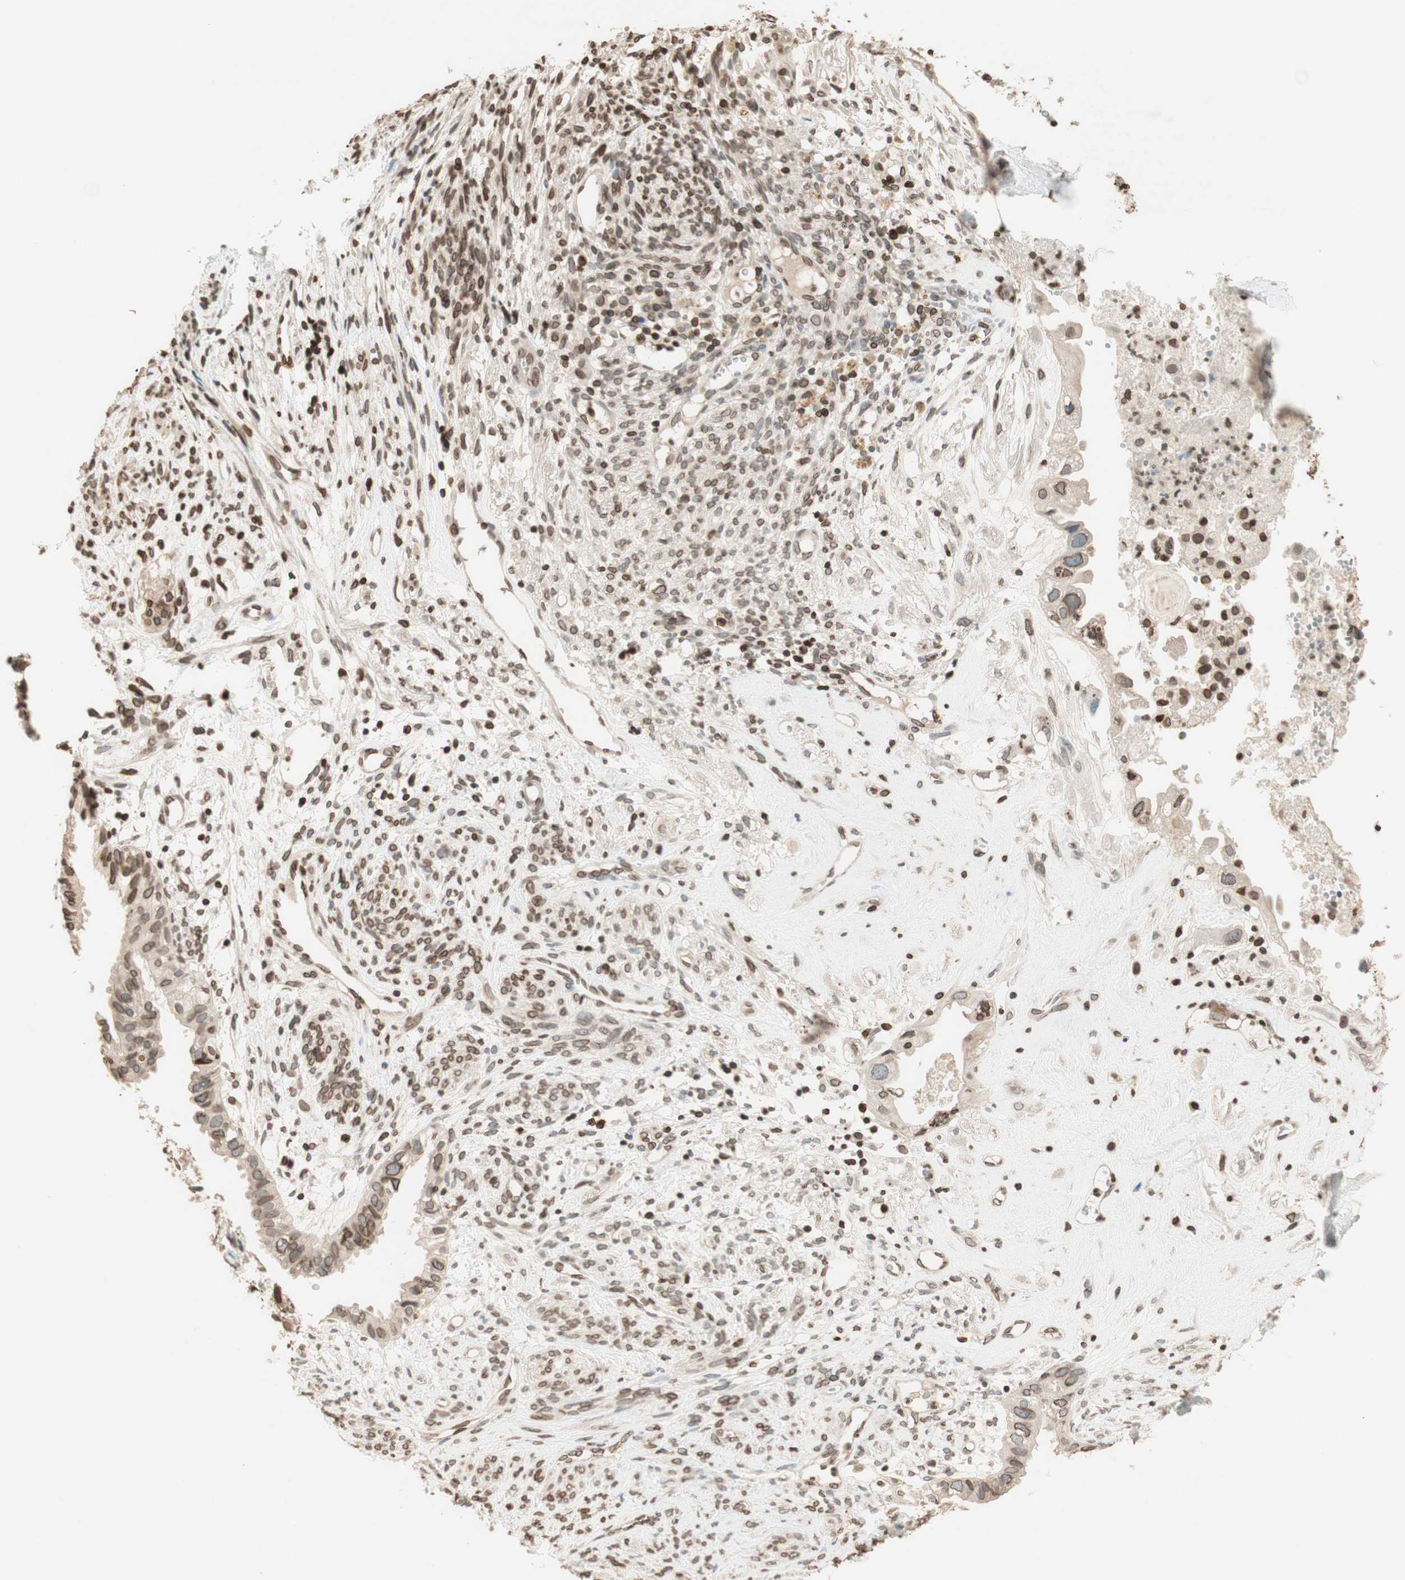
{"staining": {"intensity": "weak", "quantity": ">75%", "location": "cytoplasmic/membranous,nuclear"}, "tissue": "cervical cancer", "cell_type": "Tumor cells", "image_type": "cancer", "snomed": [{"axis": "morphology", "description": "Normal tissue, NOS"}, {"axis": "morphology", "description": "Adenocarcinoma, NOS"}, {"axis": "topography", "description": "Cervix"}, {"axis": "topography", "description": "Endometrium"}], "caption": "Protein expression analysis of human cervical cancer reveals weak cytoplasmic/membranous and nuclear positivity in approximately >75% of tumor cells.", "gene": "TMPO", "patient": {"sex": "female", "age": 86}}